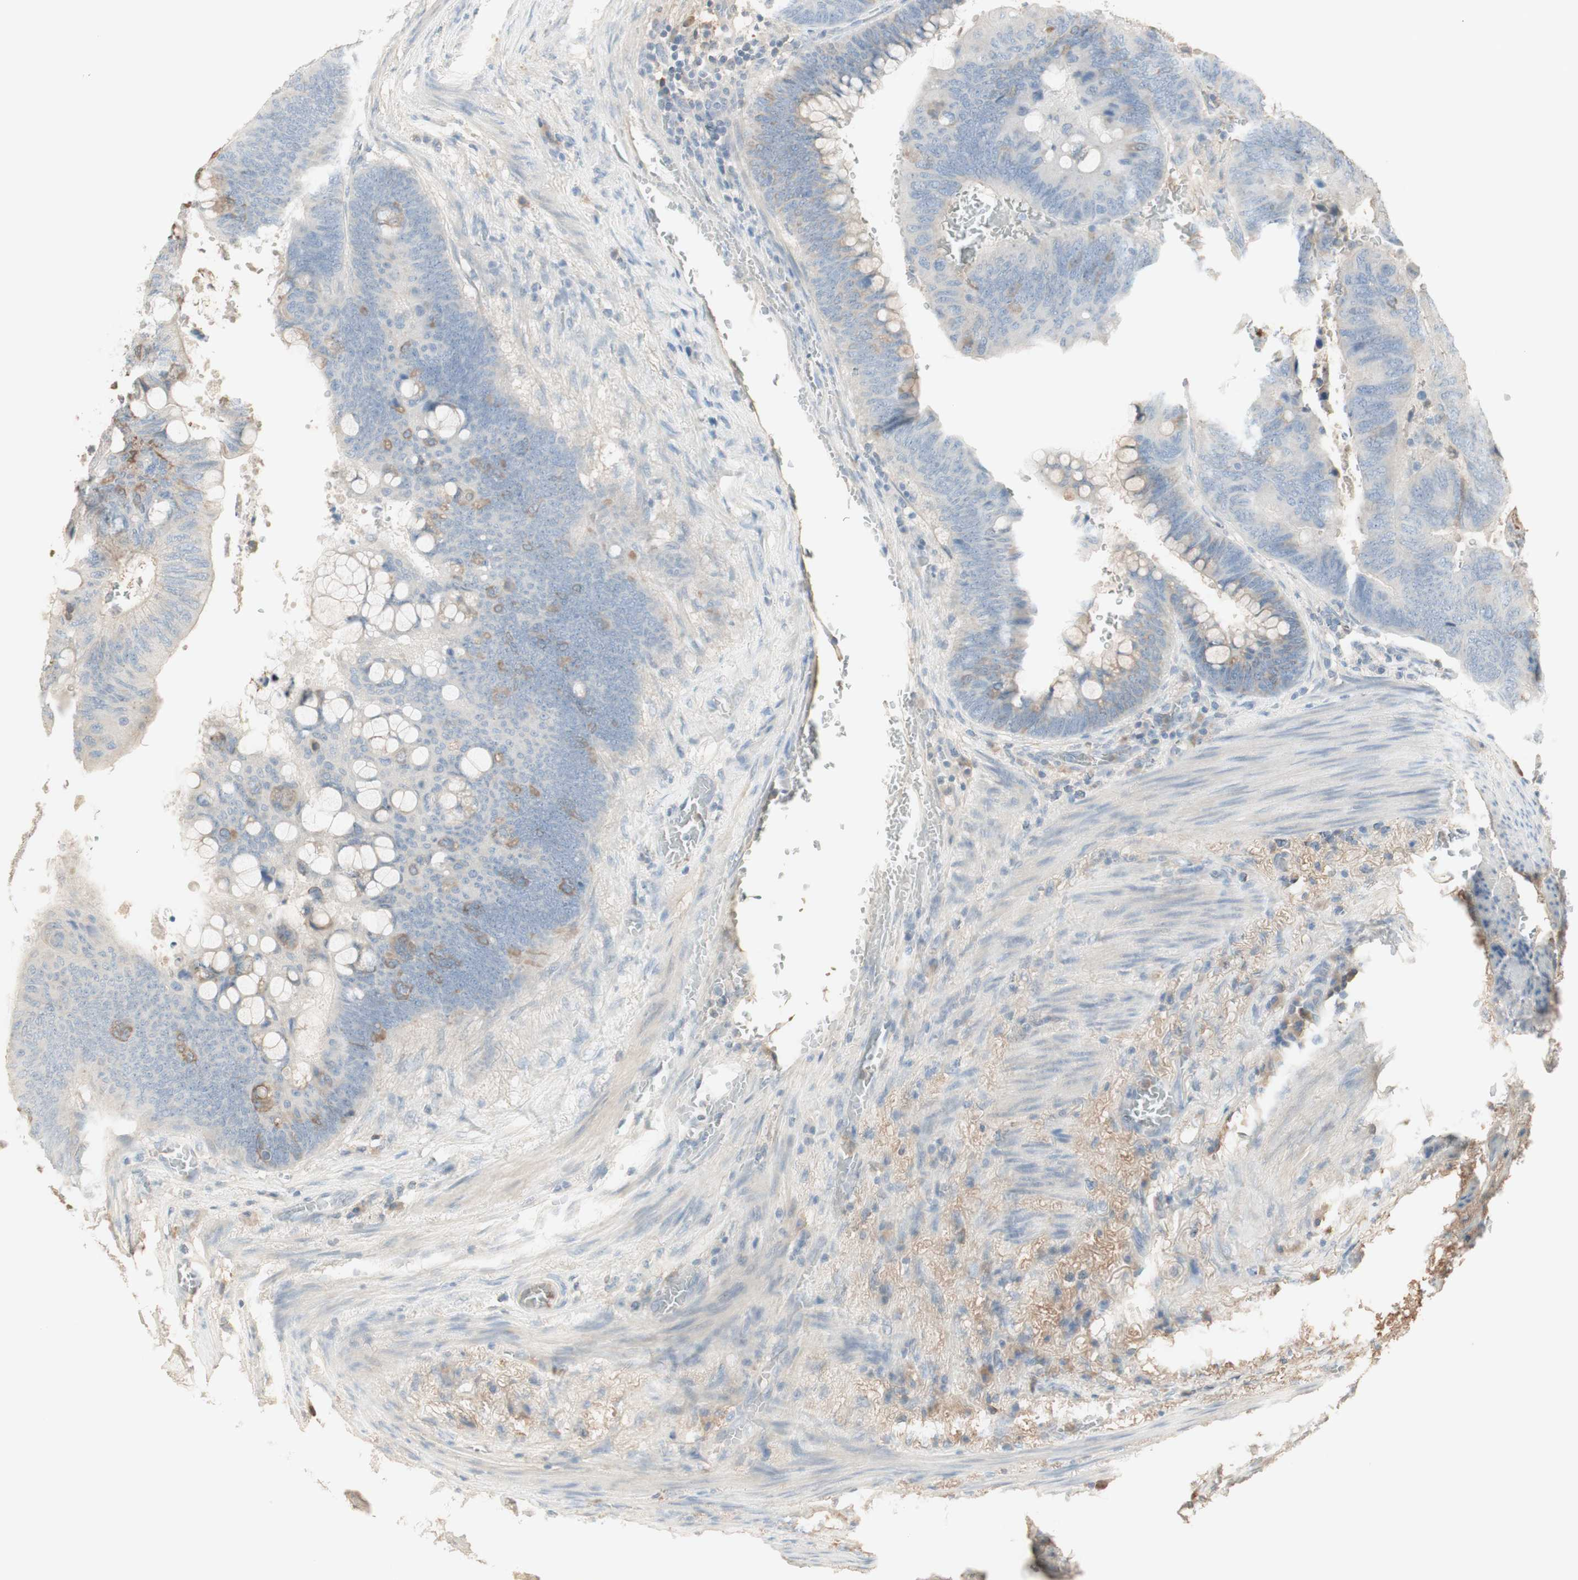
{"staining": {"intensity": "negative", "quantity": "none", "location": "none"}, "tissue": "colorectal cancer", "cell_type": "Tumor cells", "image_type": "cancer", "snomed": [{"axis": "morphology", "description": "Normal tissue, NOS"}, {"axis": "morphology", "description": "Adenocarcinoma, NOS"}, {"axis": "topography", "description": "Rectum"}, {"axis": "topography", "description": "Peripheral nerve tissue"}], "caption": "Tumor cells show no significant protein staining in colorectal cancer (adenocarcinoma).", "gene": "IFNG", "patient": {"sex": "male", "age": 92}}